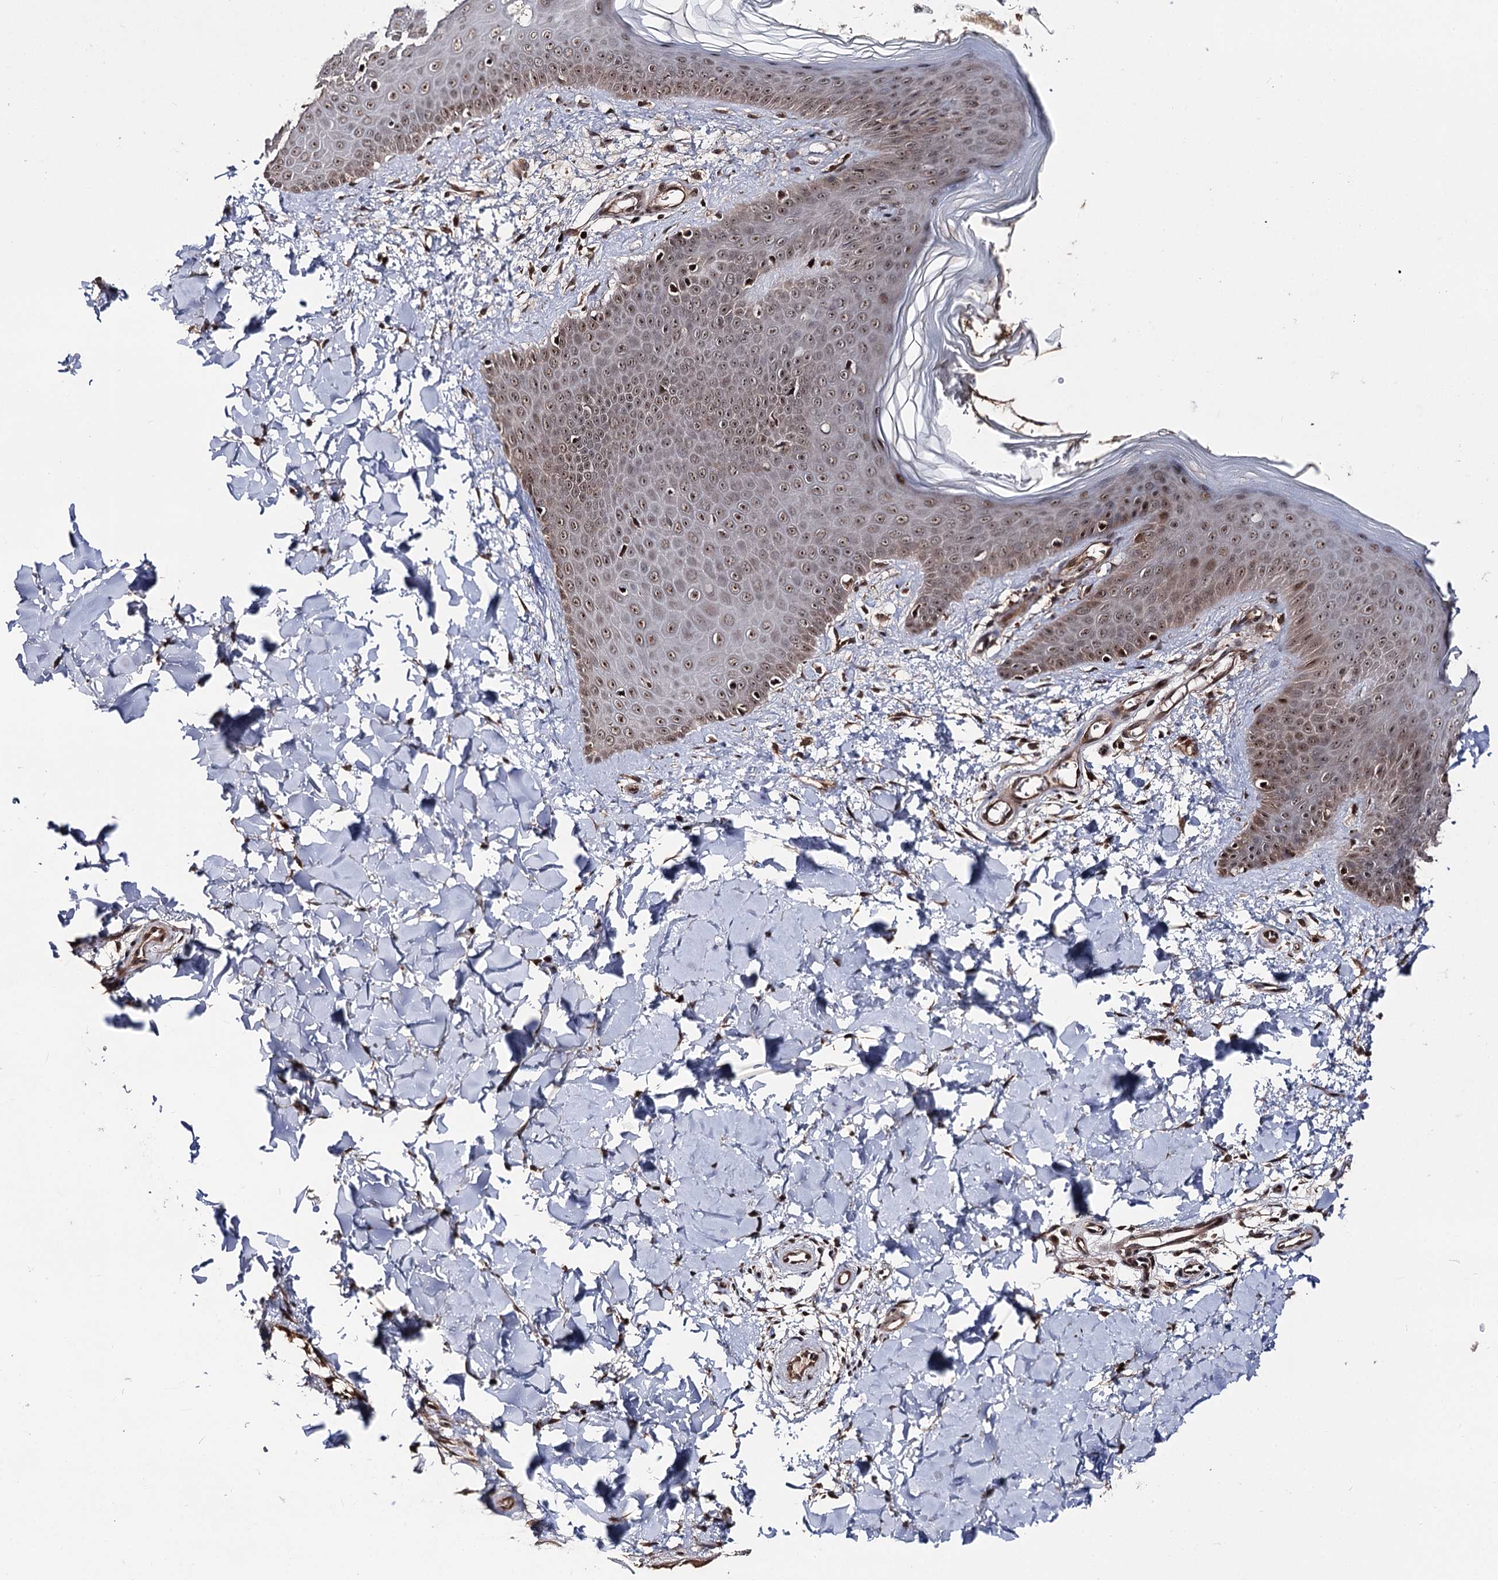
{"staining": {"intensity": "strong", "quantity": ">75%", "location": "cytoplasmic/membranous,nuclear"}, "tissue": "skin", "cell_type": "Fibroblasts", "image_type": "normal", "snomed": [{"axis": "morphology", "description": "Normal tissue, NOS"}, {"axis": "topography", "description": "Skin"}], "caption": "Brown immunohistochemical staining in unremarkable human skin displays strong cytoplasmic/membranous,nuclear positivity in about >75% of fibroblasts.", "gene": "FAM53B", "patient": {"sex": "male", "age": 36}}